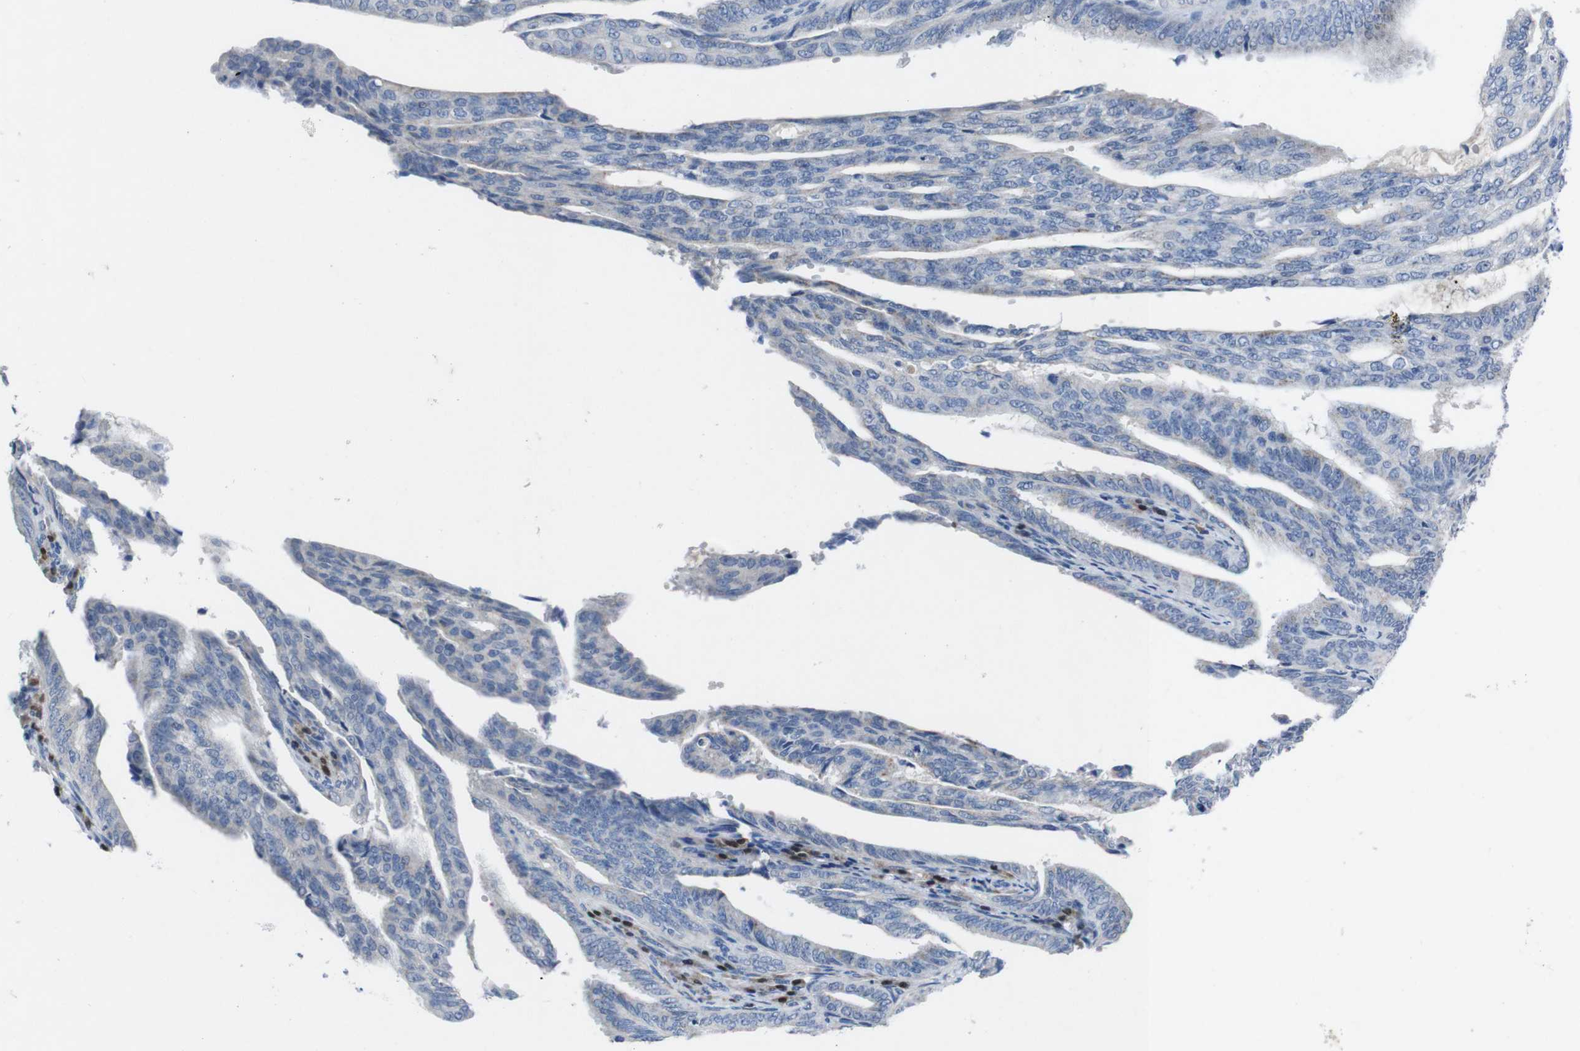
{"staining": {"intensity": "negative", "quantity": "none", "location": "none"}, "tissue": "endometrial cancer", "cell_type": "Tumor cells", "image_type": "cancer", "snomed": [{"axis": "morphology", "description": "Adenocarcinoma, NOS"}, {"axis": "topography", "description": "Endometrium"}], "caption": "Immunohistochemistry of endometrial cancer shows no staining in tumor cells.", "gene": "IRF4", "patient": {"sex": "female", "age": 58}}